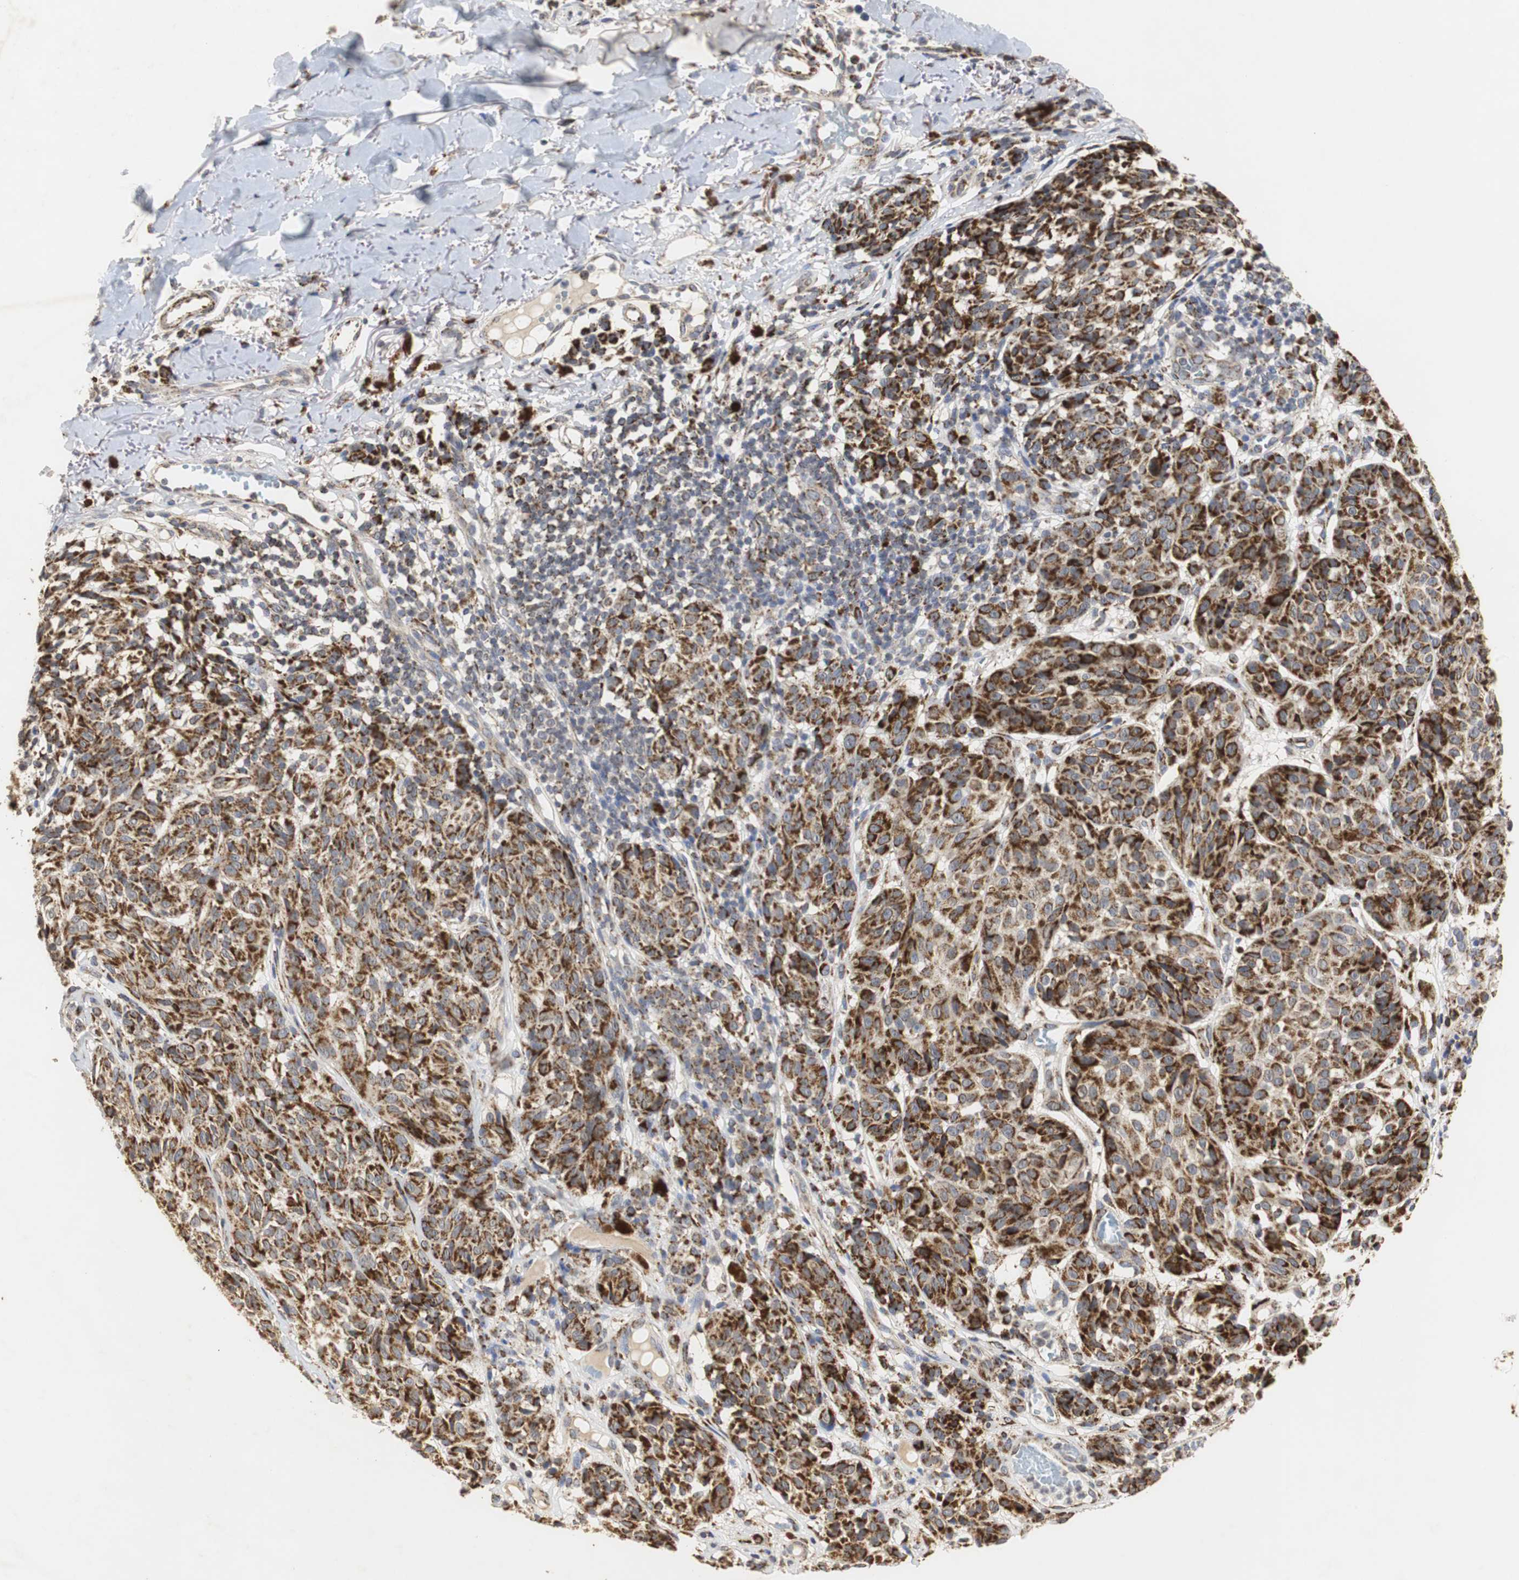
{"staining": {"intensity": "strong", "quantity": ">75%", "location": "cytoplasmic/membranous"}, "tissue": "melanoma", "cell_type": "Tumor cells", "image_type": "cancer", "snomed": [{"axis": "morphology", "description": "Malignant melanoma, NOS"}, {"axis": "topography", "description": "Skin"}], "caption": "Malignant melanoma tissue shows strong cytoplasmic/membranous expression in about >75% of tumor cells", "gene": "HSD17B10", "patient": {"sex": "female", "age": 46}}